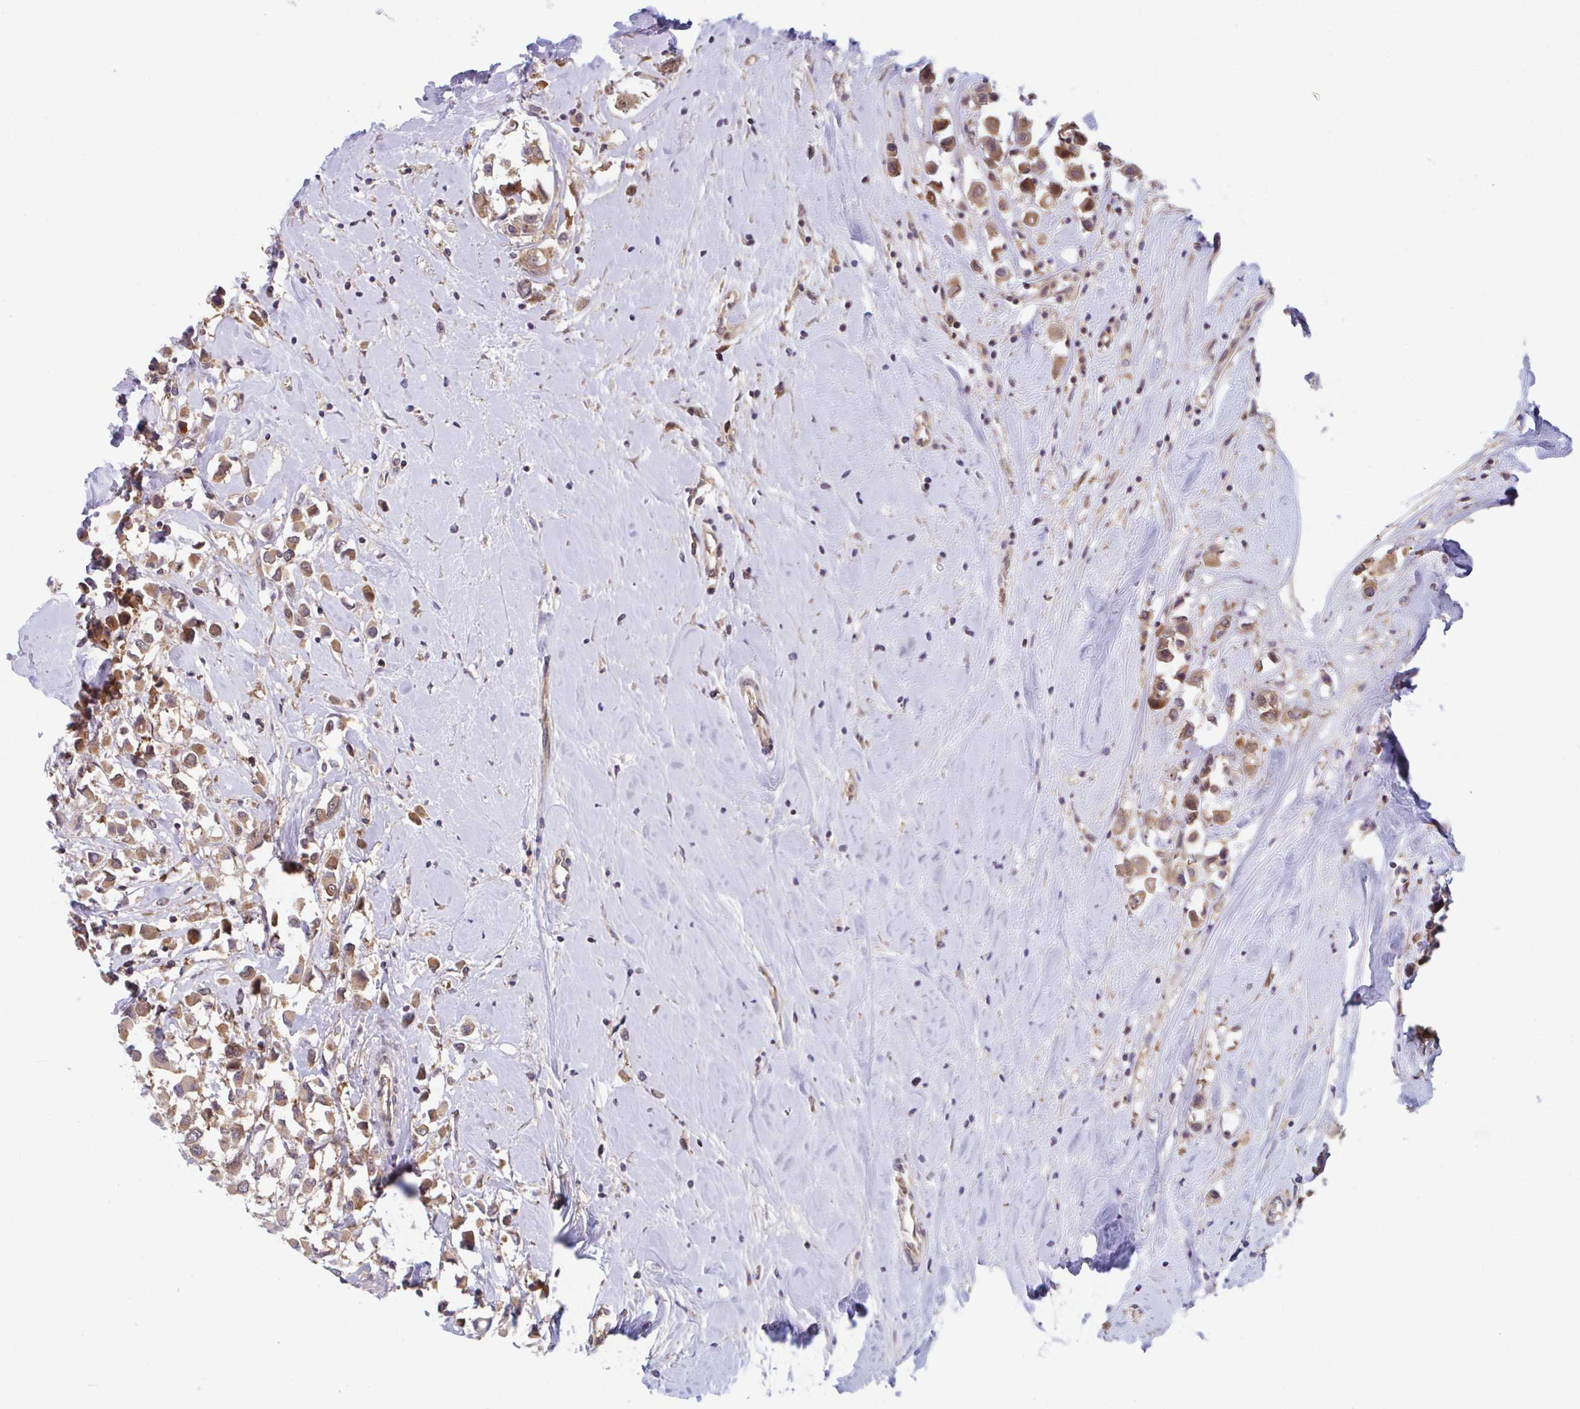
{"staining": {"intensity": "moderate", "quantity": ">75%", "location": "cytoplasmic/membranous"}, "tissue": "breast cancer", "cell_type": "Tumor cells", "image_type": "cancer", "snomed": [{"axis": "morphology", "description": "Duct carcinoma"}, {"axis": "topography", "description": "Breast"}], "caption": "Immunohistochemical staining of human breast invasive ductal carcinoma demonstrates moderate cytoplasmic/membranous protein positivity in approximately >75% of tumor cells.", "gene": "LMNTD2", "patient": {"sex": "female", "age": 61}}